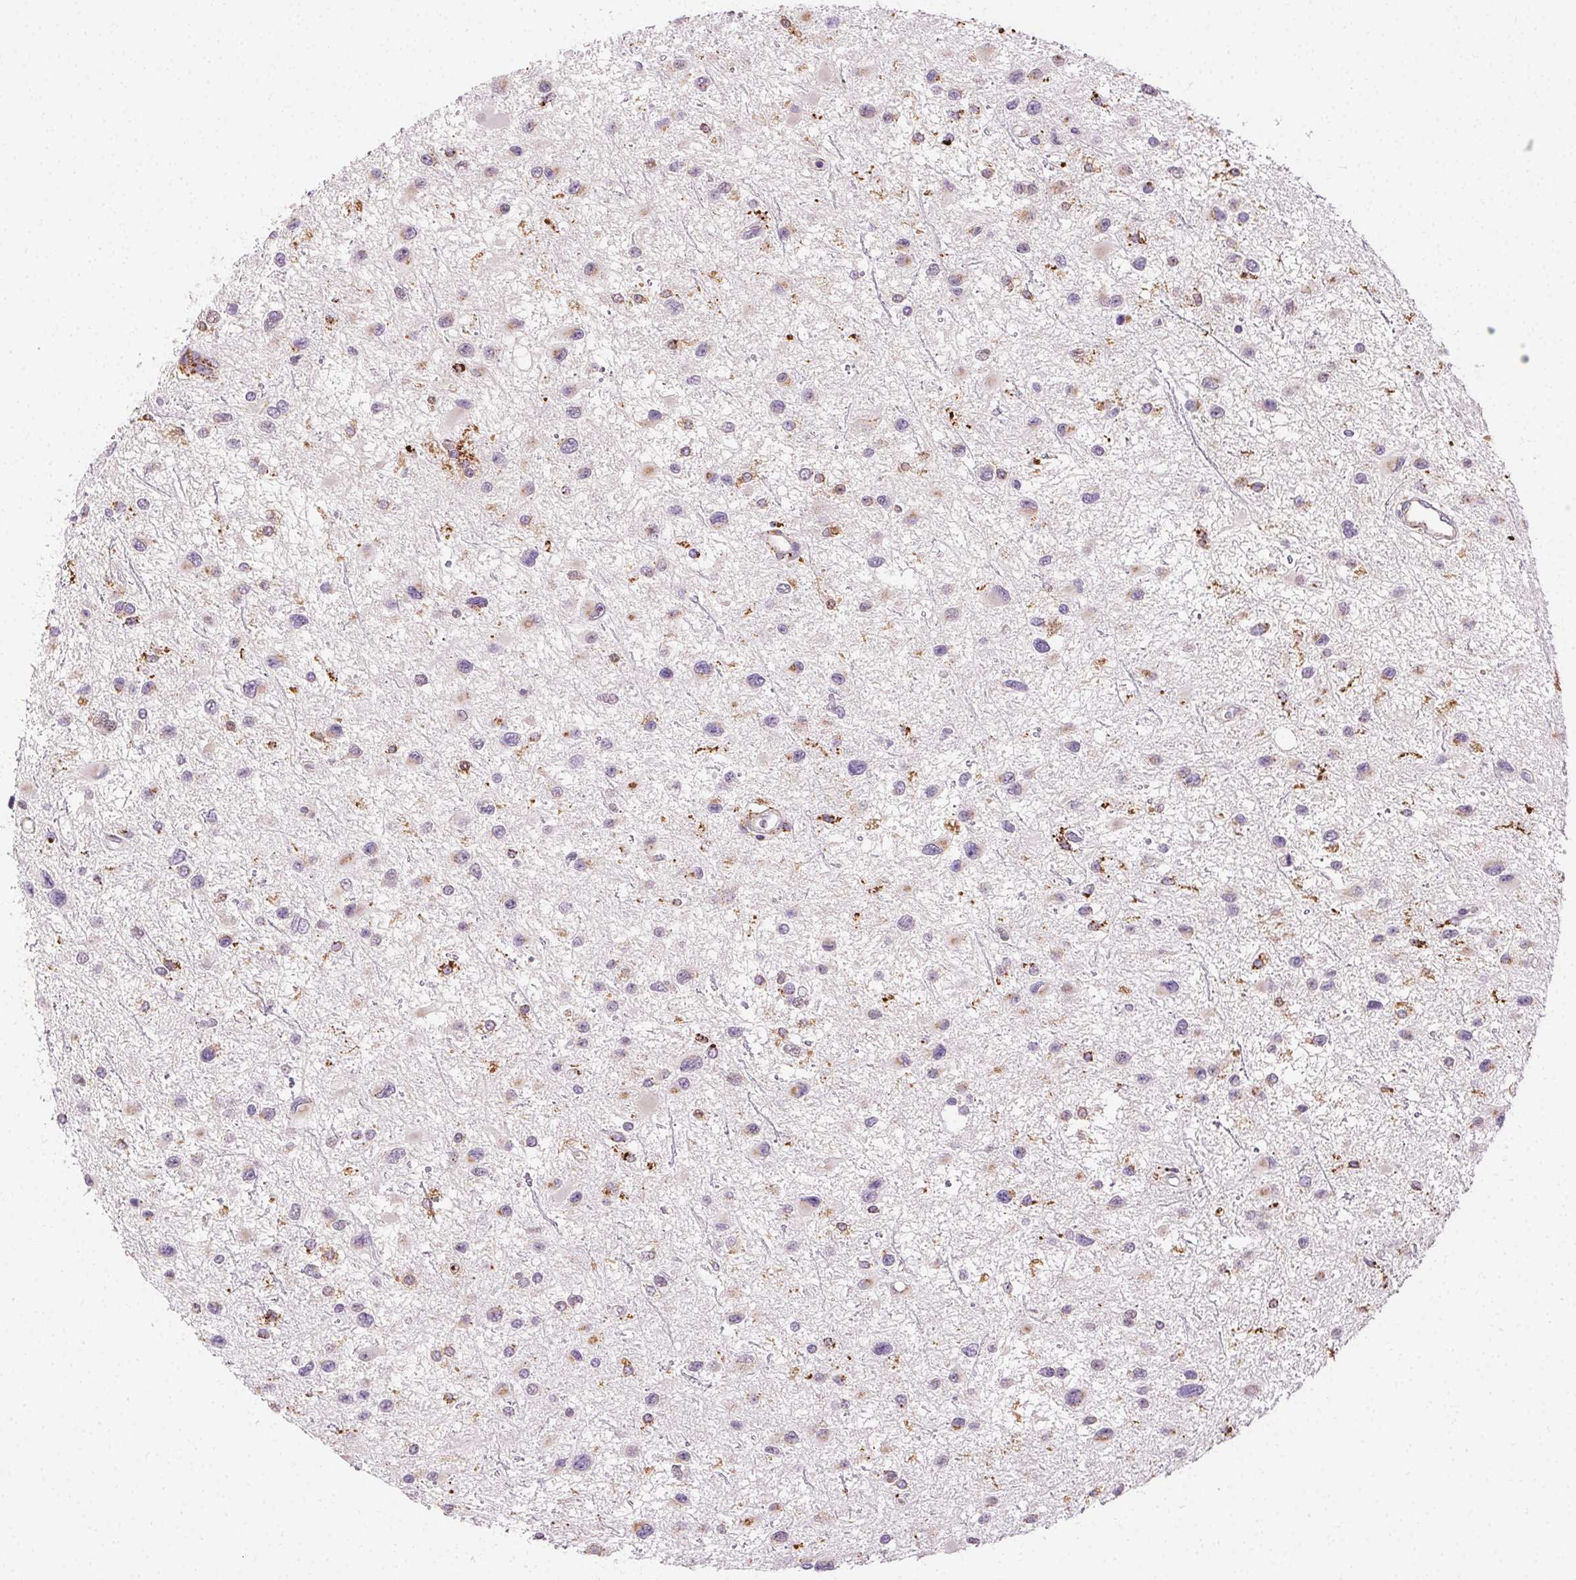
{"staining": {"intensity": "weak", "quantity": "<25%", "location": "cytoplasmic/membranous"}, "tissue": "glioma", "cell_type": "Tumor cells", "image_type": "cancer", "snomed": [{"axis": "morphology", "description": "Glioma, malignant, Low grade"}, {"axis": "topography", "description": "Brain"}], "caption": "IHC photomicrograph of neoplastic tissue: human glioma stained with DAB (3,3'-diaminobenzidine) shows no significant protein staining in tumor cells.", "gene": "SCPEP1", "patient": {"sex": "female", "age": 32}}